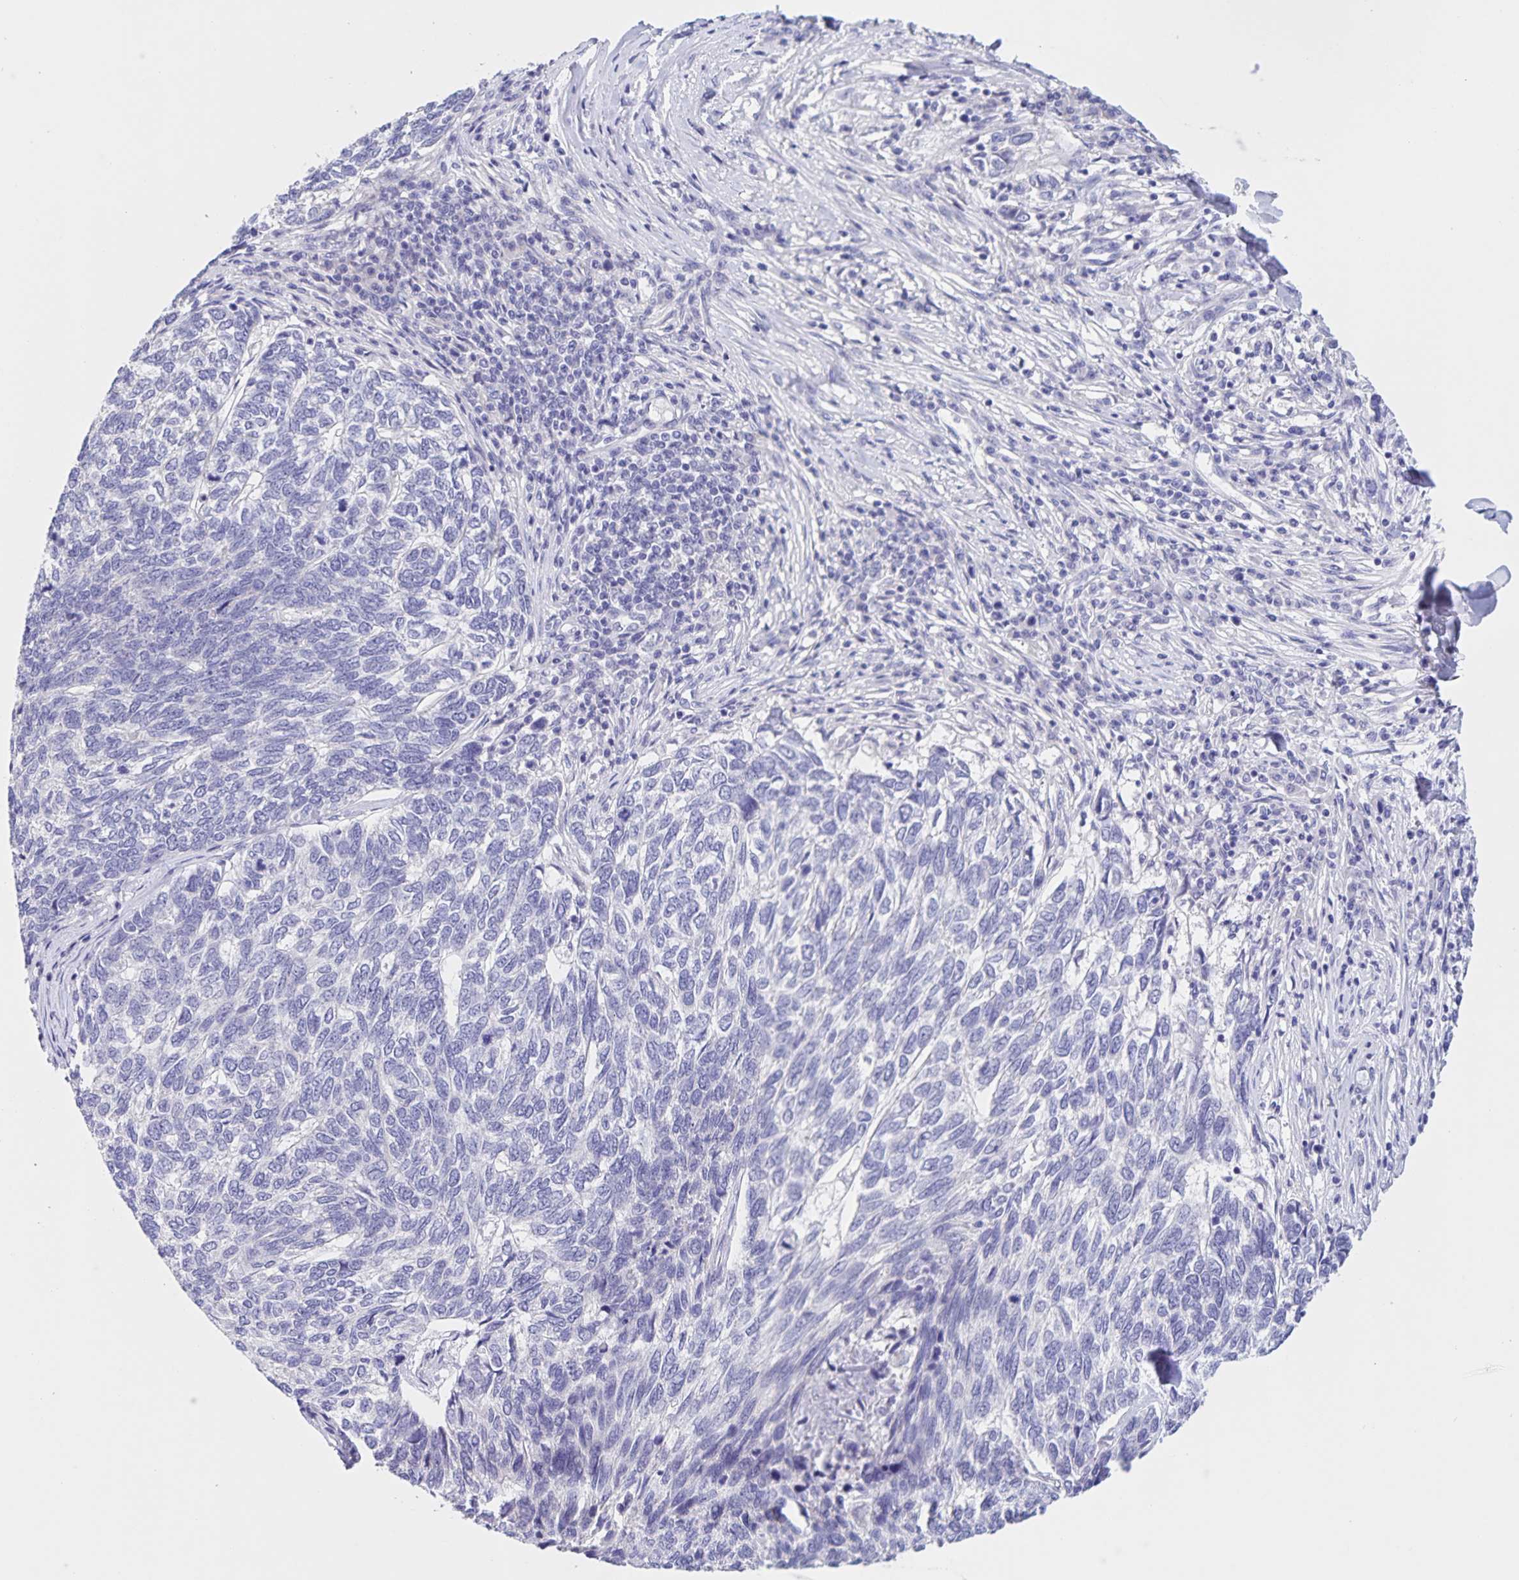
{"staining": {"intensity": "negative", "quantity": "none", "location": "none"}, "tissue": "skin cancer", "cell_type": "Tumor cells", "image_type": "cancer", "snomed": [{"axis": "morphology", "description": "Basal cell carcinoma"}, {"axis": "topography", "description": "Skin"}], "caption": "High power microscopy image of an IHC micrograph of skin cancer, revealing no significant expression in tumor cells.", "gene": "DMGDH", "patient": {"sex": "female", "age": 65}}